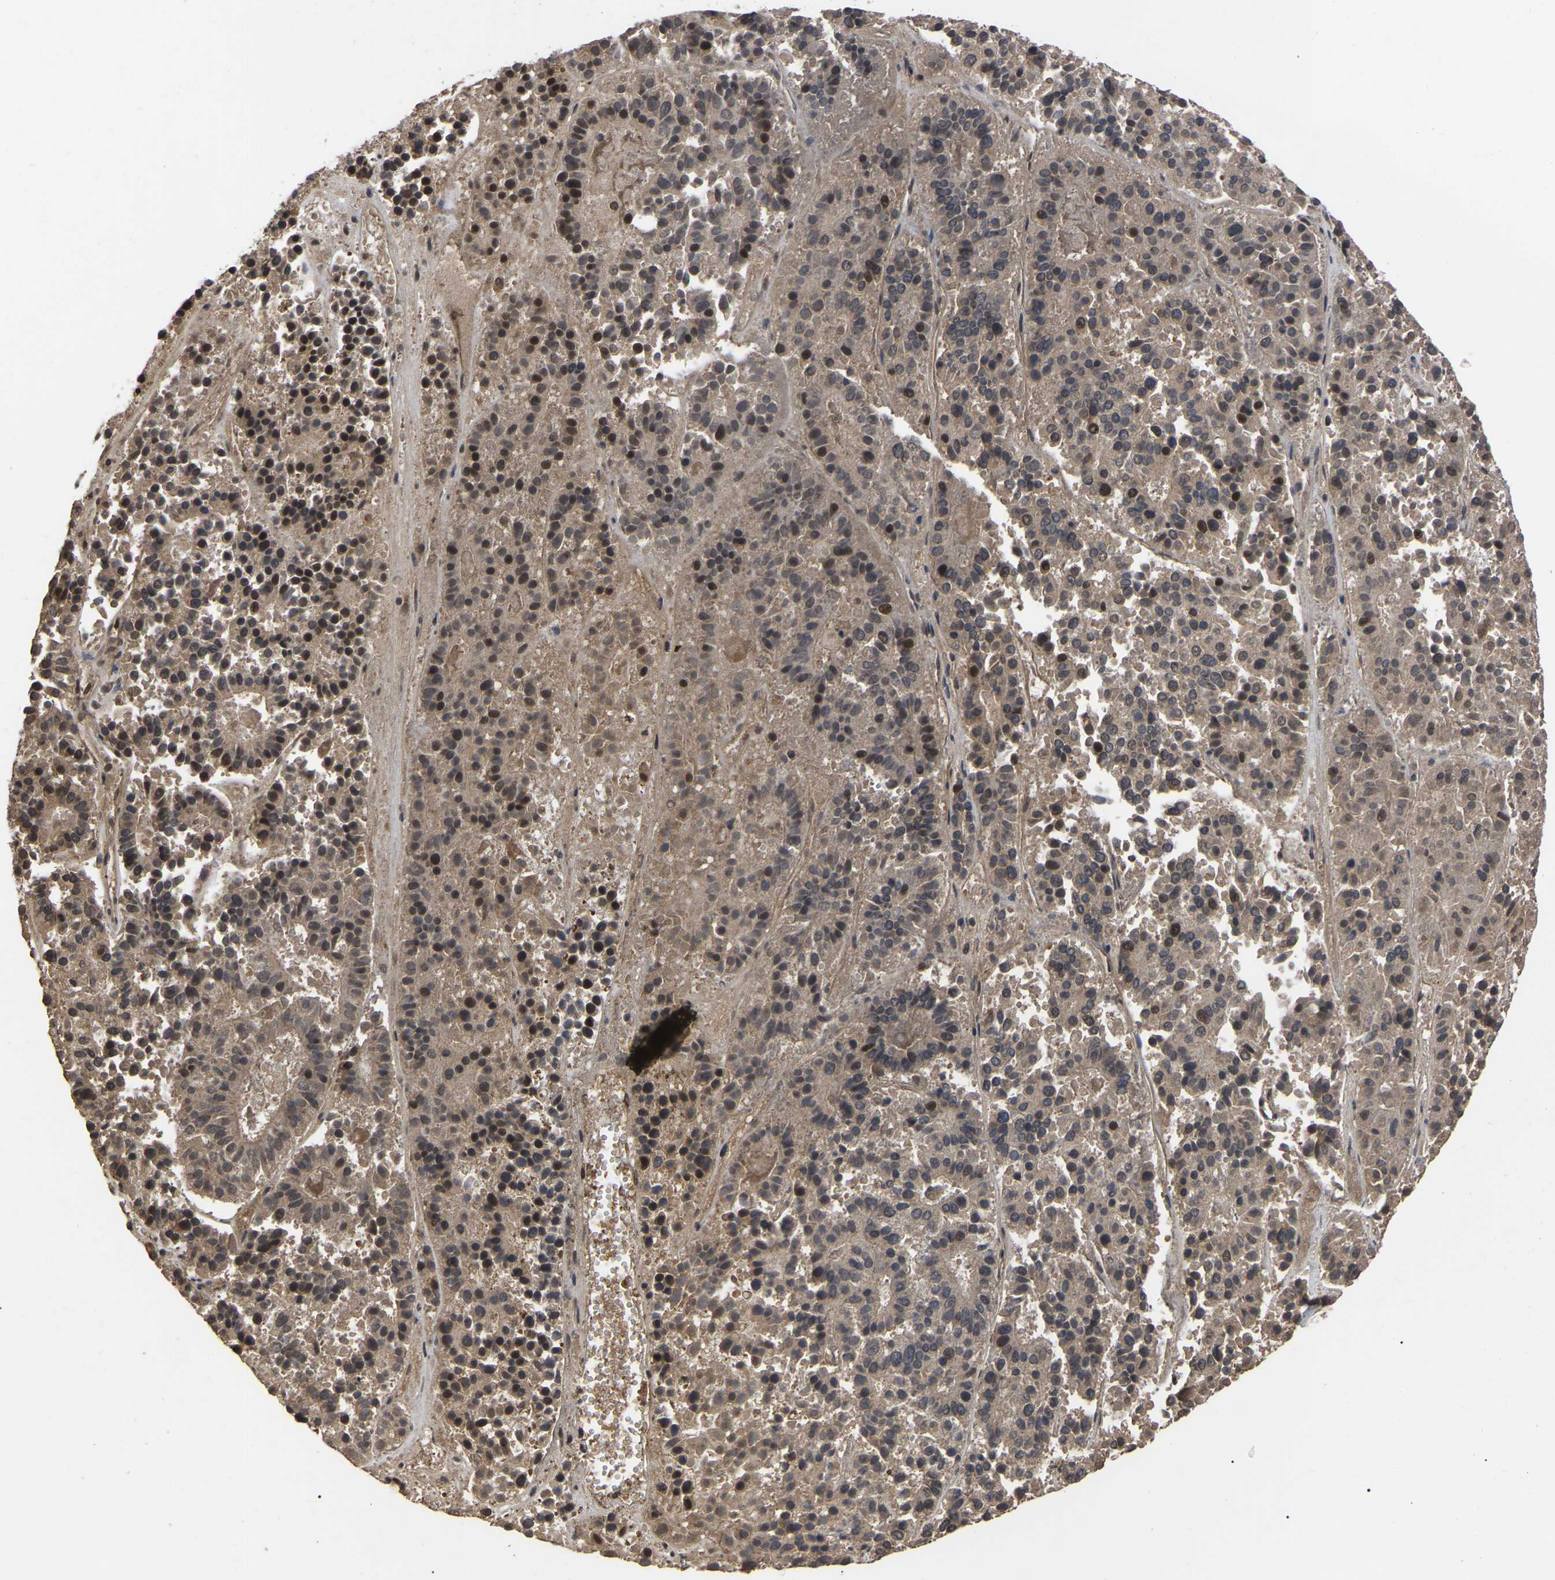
{"staining": {"intensity": "moderate", "quantity": ">75%", "location": "cytoplasmic/membranous,nuclear"}, "tissue": "pancreatic cancer", "cell_type": "Tumor cells", "image_type": "cancer", "snomed": [{"axis": "morphology", "description": "Adenocarcinoma, NOS"}, {"axis": "topography", "description": "Pancreas"}], "caption": "Protein expression analysis of adenocarcinoma (pancreatic) demonstrates moderate cytoplasmic/membranous and nuclear expression in about >75% of tumor cells.", "gene": "FAM161B", "patient": {"sex": "male", "age": 50}}